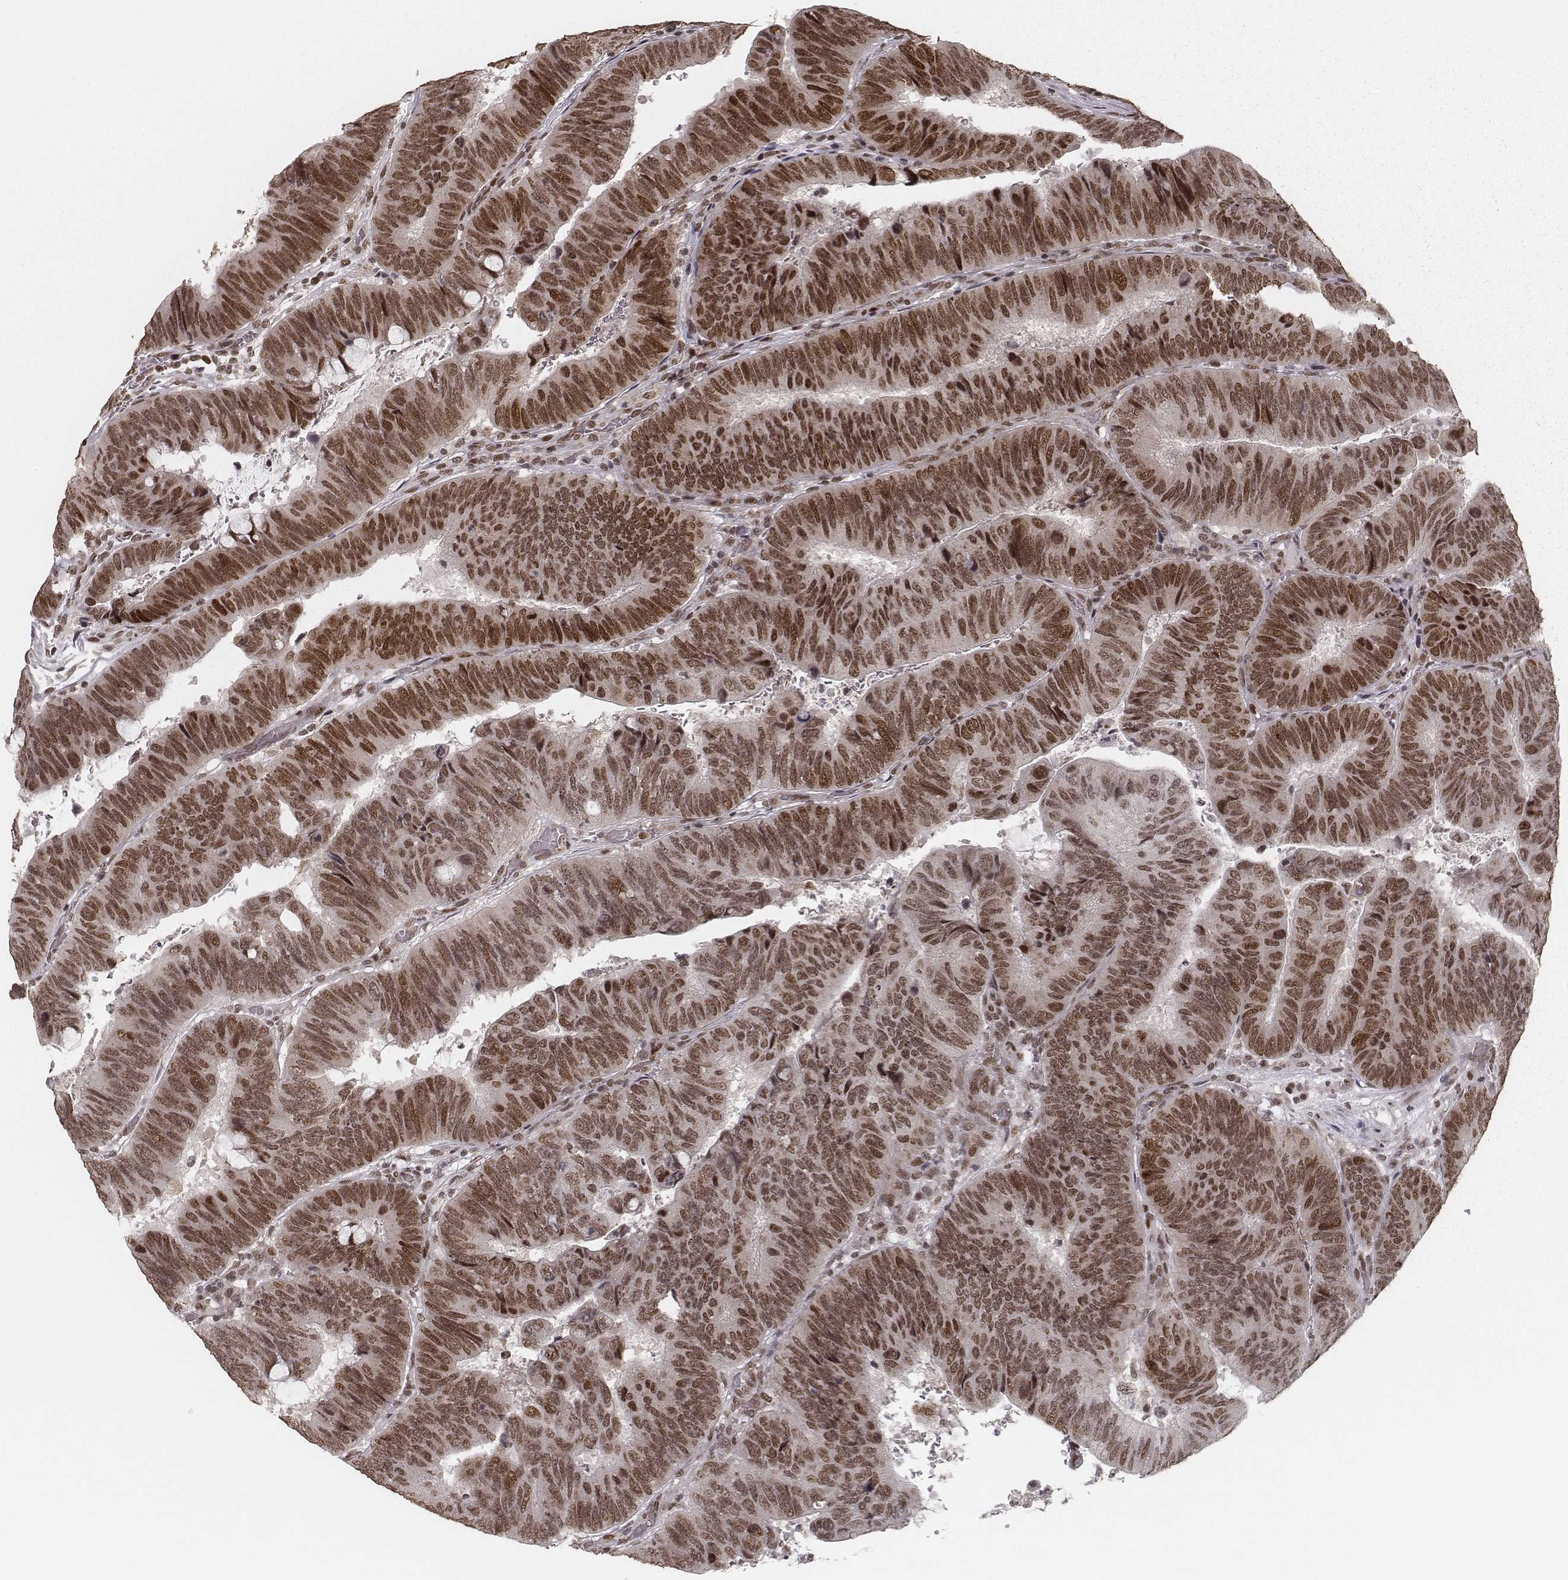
{"staining": {"intensity": "moderate", "quantity": ">75%", "location": "nuclear"}, "tissue": "colorectal cancer", "cell_type": "Tumor cells", "image_type": "cancer", "snomed": [{"axis": "morphology", "description": "Normal tissue, NOS"}, {"axis": "morphology", "description": "Adenocarcinoma, NOS"}, {"axis": "topography", "description": "Rectum"}], "caption": "The image demonstrates immunohistochemical staining of colorectal adenocarcinoma. There is moderate nuclear positivity is appreciated in about >75% of tumor cells.", "gene": "HMGA2", "patient": {"sex": "male", "age": 92}}